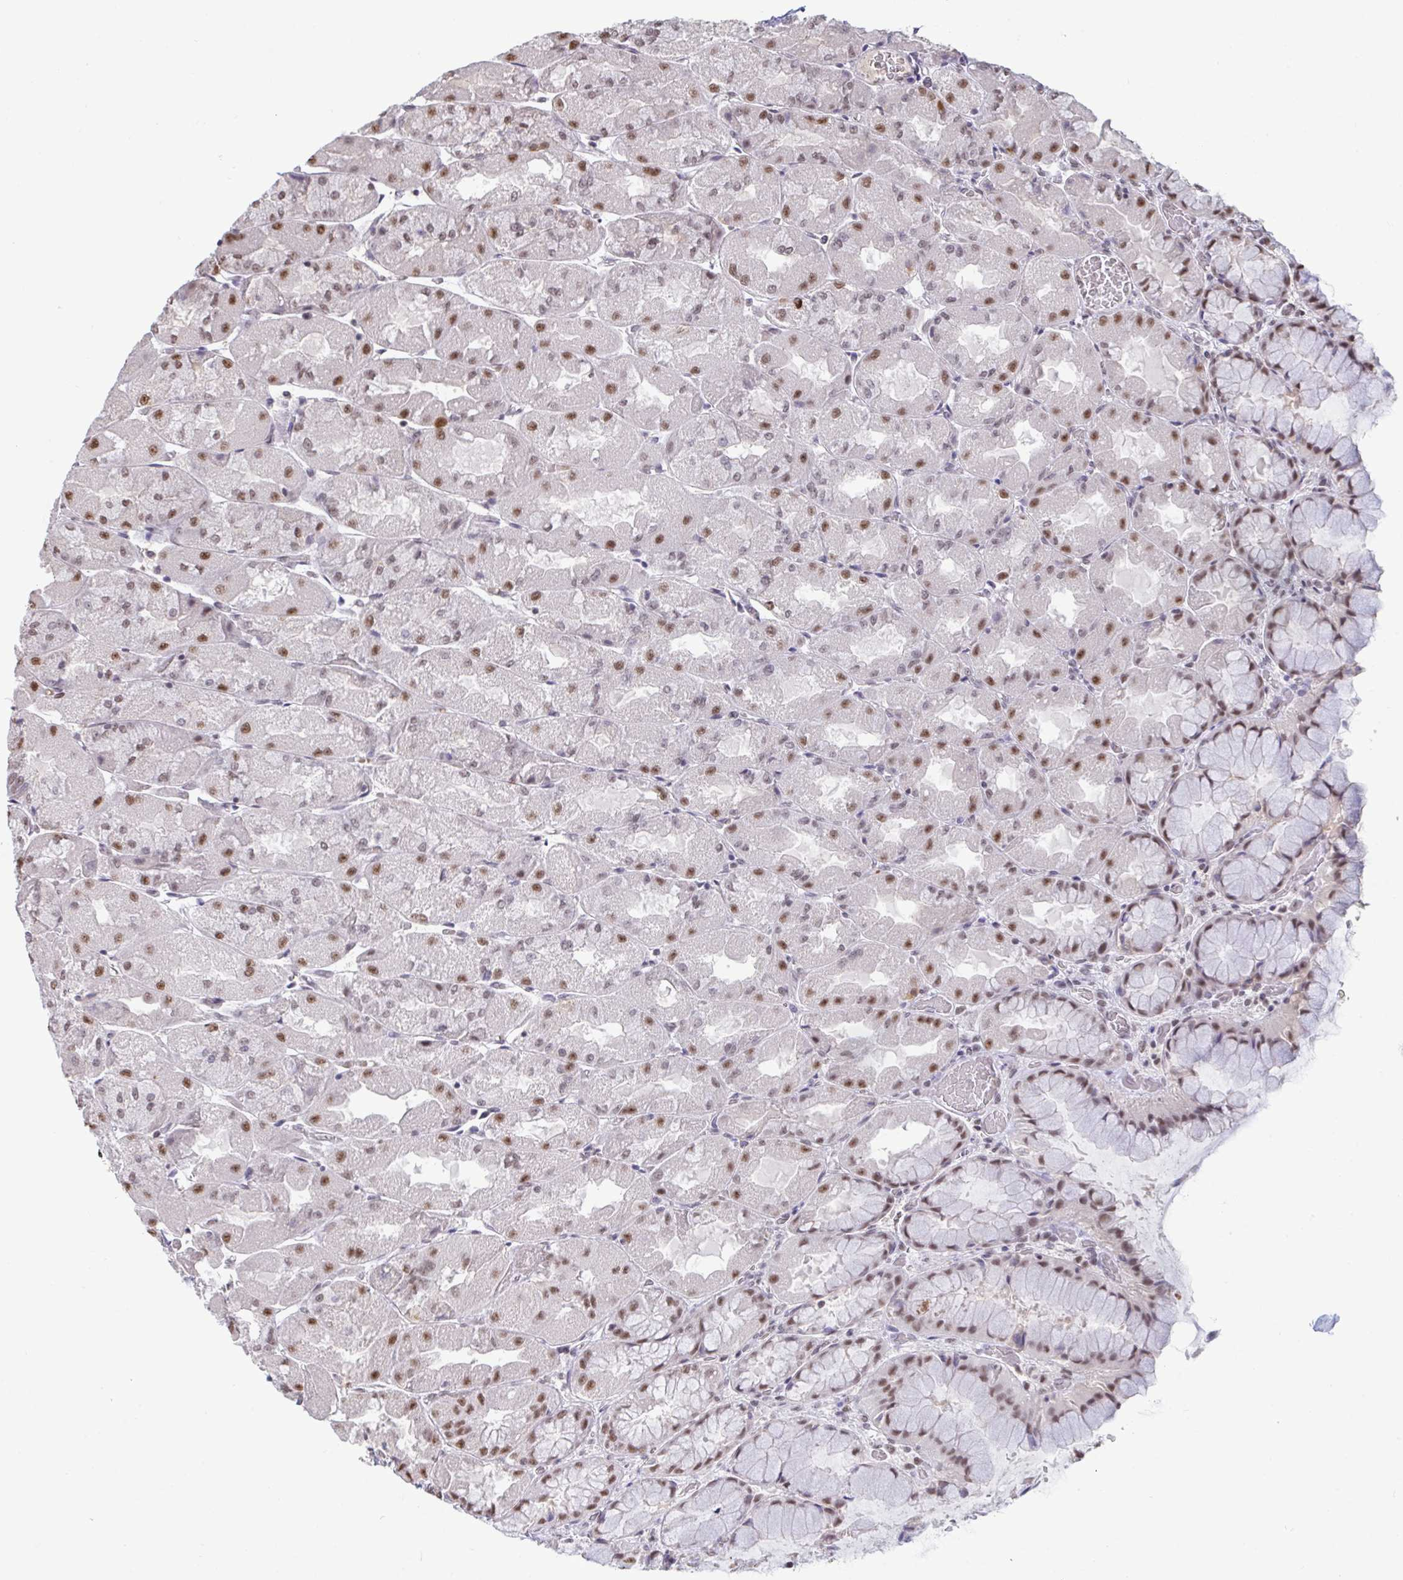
{"staining": {"intensity": "moderate", "quantity": ">75%", "location": "nuclear"}, "tissue": "stomach", "cell_type": "Glandular cells", "image_type": "normal", "snomed": [{"axis": "morphology", "description": "Normal tissue, NOS"}, {"axis": "topography", "description": "Stomach"}], "caption": "Immunohistochemistry (IHC) histopathology image of unremarkable human stomach stained for a protein (brown), which demonstrates medium levels of moderate nuclear staining in approximately >75% of glandular cells.", "gene": "PUF60", "patient": {"sex": "female", "age": 61}}